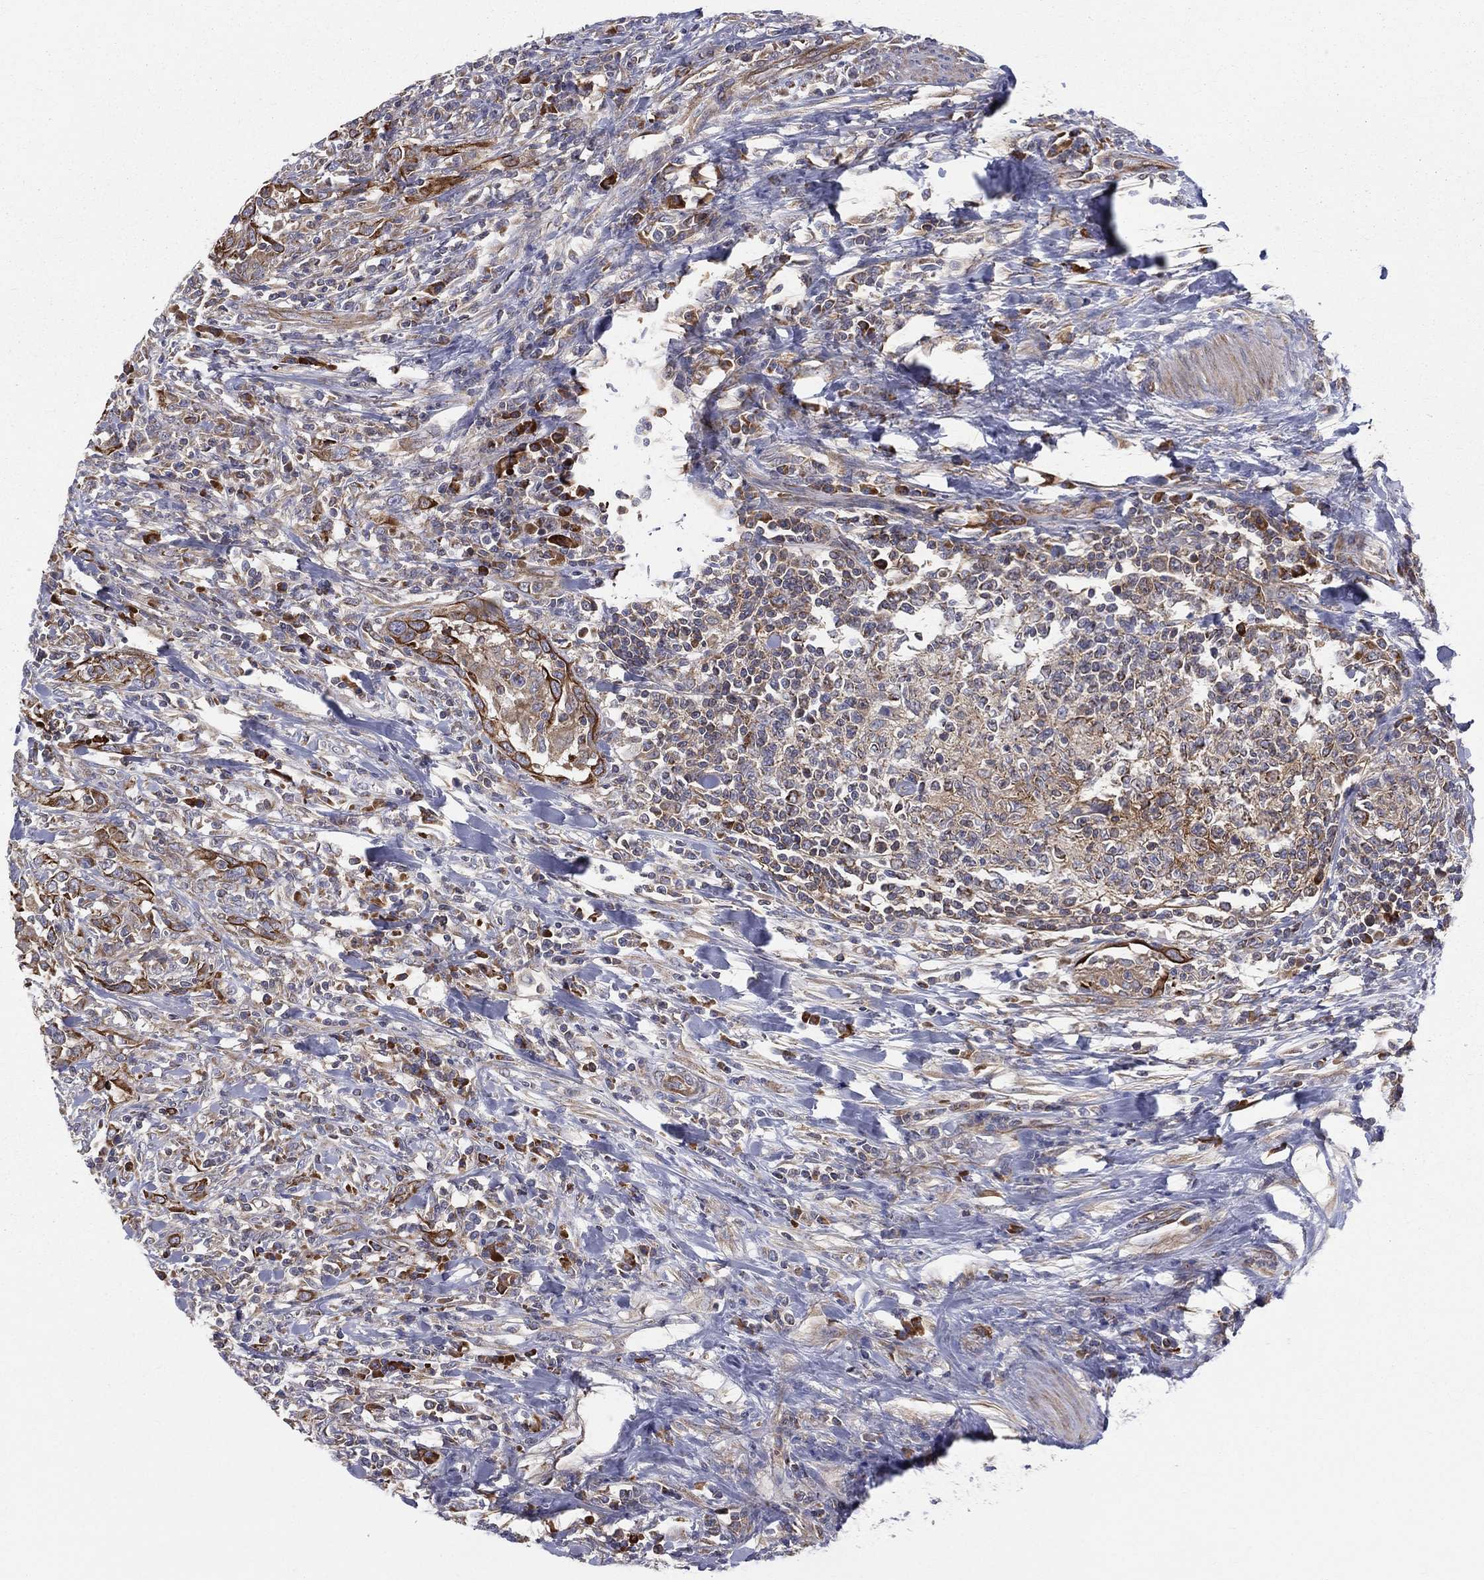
{"staining": {"intensity": "moderate", "quantity": ">75%", "location": "cytoplasmic/membranous"}, "tissue": "urothelial cancer", "cell_type": "Tumor cells", "image_type": "cancer", "snomed": [{"axis": "morphology", "description": "Urothelial carcinoma, NOS"}, {"axis": "morphology", "description": "Urothelial carcinoma, High grade"}, {"axis": "topography", "description": "Urinary bladder"}], "caption": "High-magnification brightfield microscopy of urothelial cancer stained with DAB (3,3'-diaminobenzidine) (brown) and counterstained with hematoxylin (blue). tumor cells exhibit moderate cytoplasmic/membranous expression is seen in about>75% of cells.", "gene": "MIX23", "patient": {"sex": "female", "age": 64}}